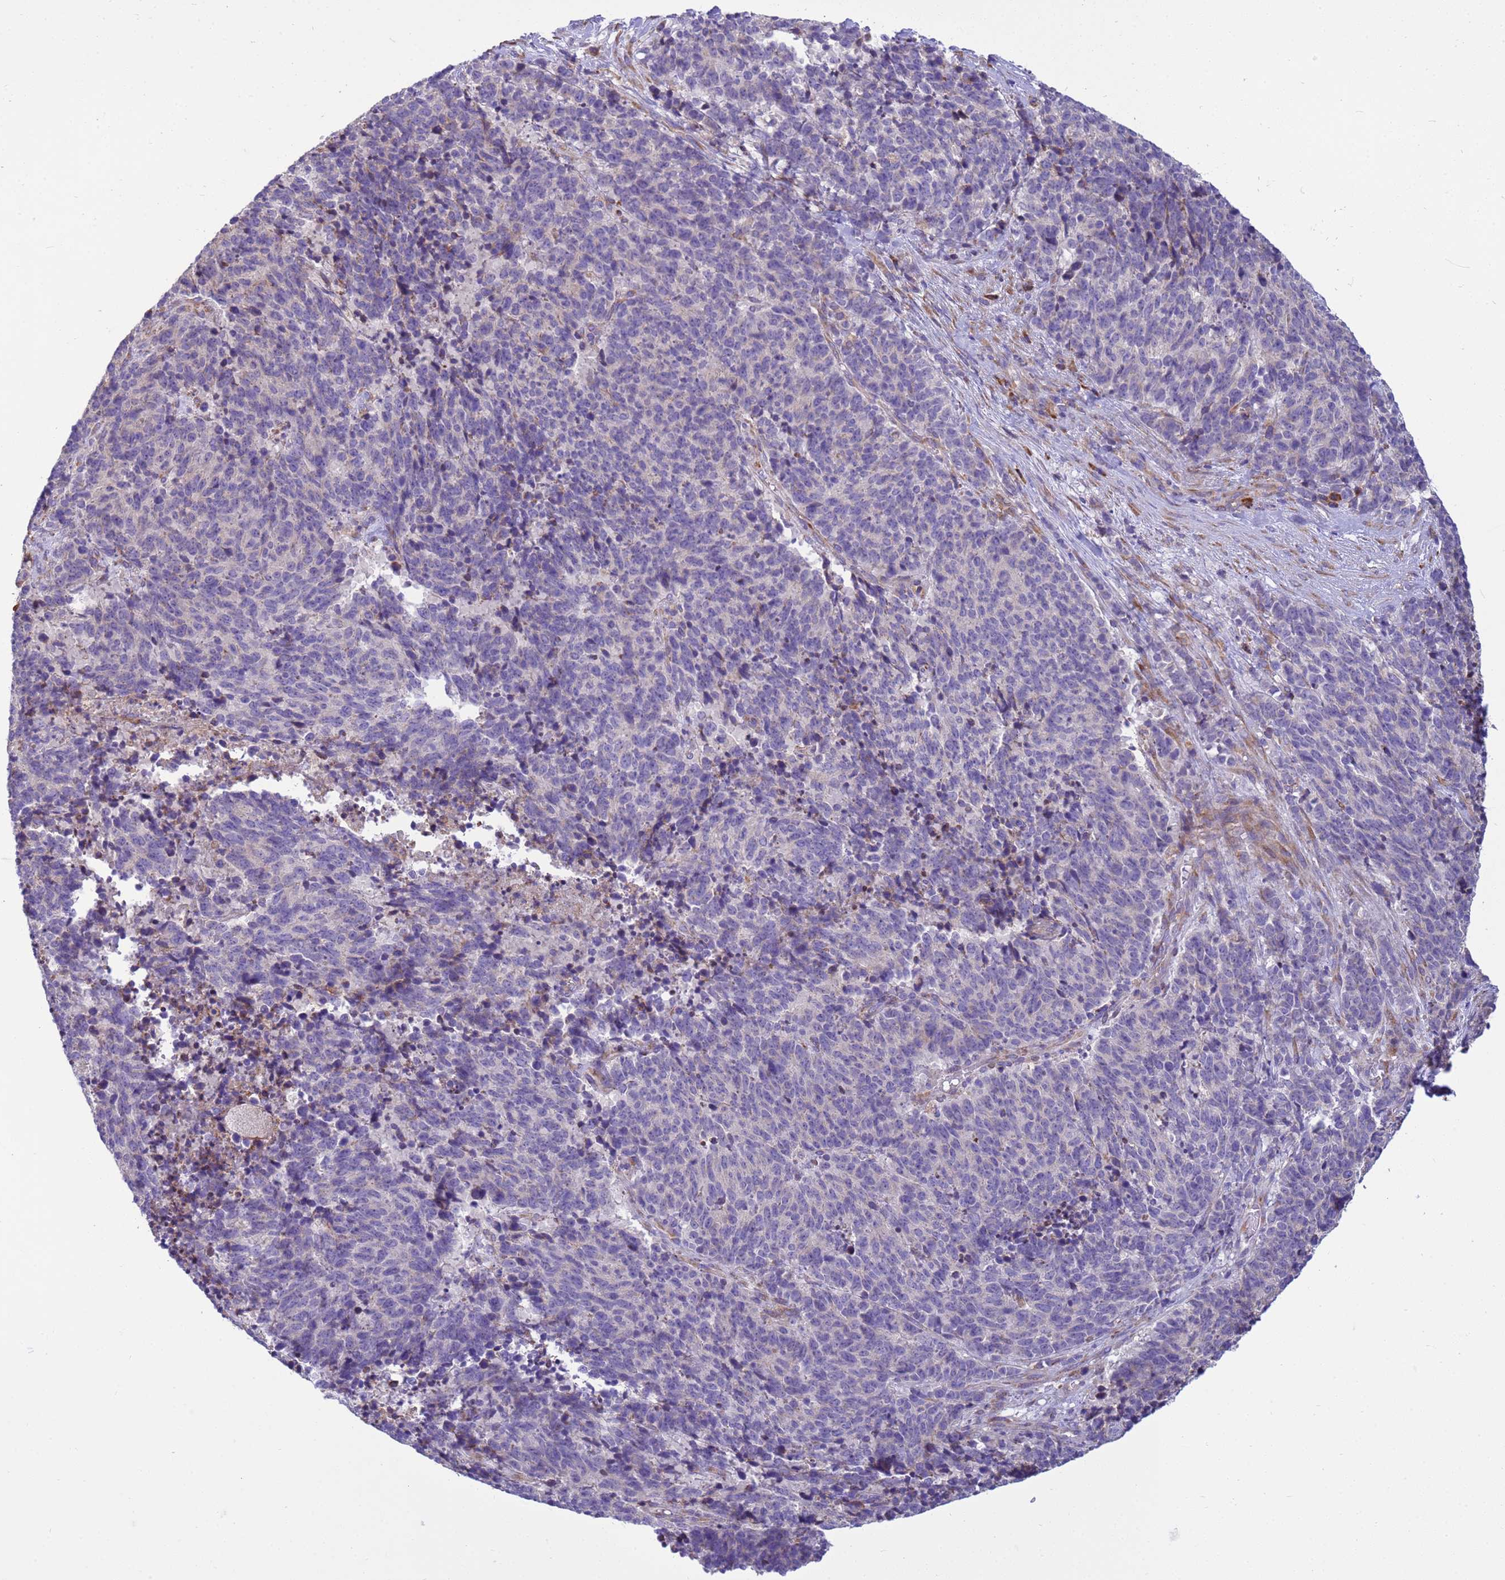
{"staining": {"intensity": "negative", "quantity": "none", "location": "none"}, "tissue": "cervical cancer", "cell_type": "Tumor cells", "image_type": "cancer", "snomed": [{"axis": "morphology", "description": "Squamous cell carcinoma, NOS"}, {"axis": "topography", "description": "Cervix"}], "caption": "Immunohistochemistry (IHC) of cervical squamous cell carcinoma exhibits no expression in tumor cells.", "gene": "THAP5", "patient": {"sex": "female", "age": 29}}